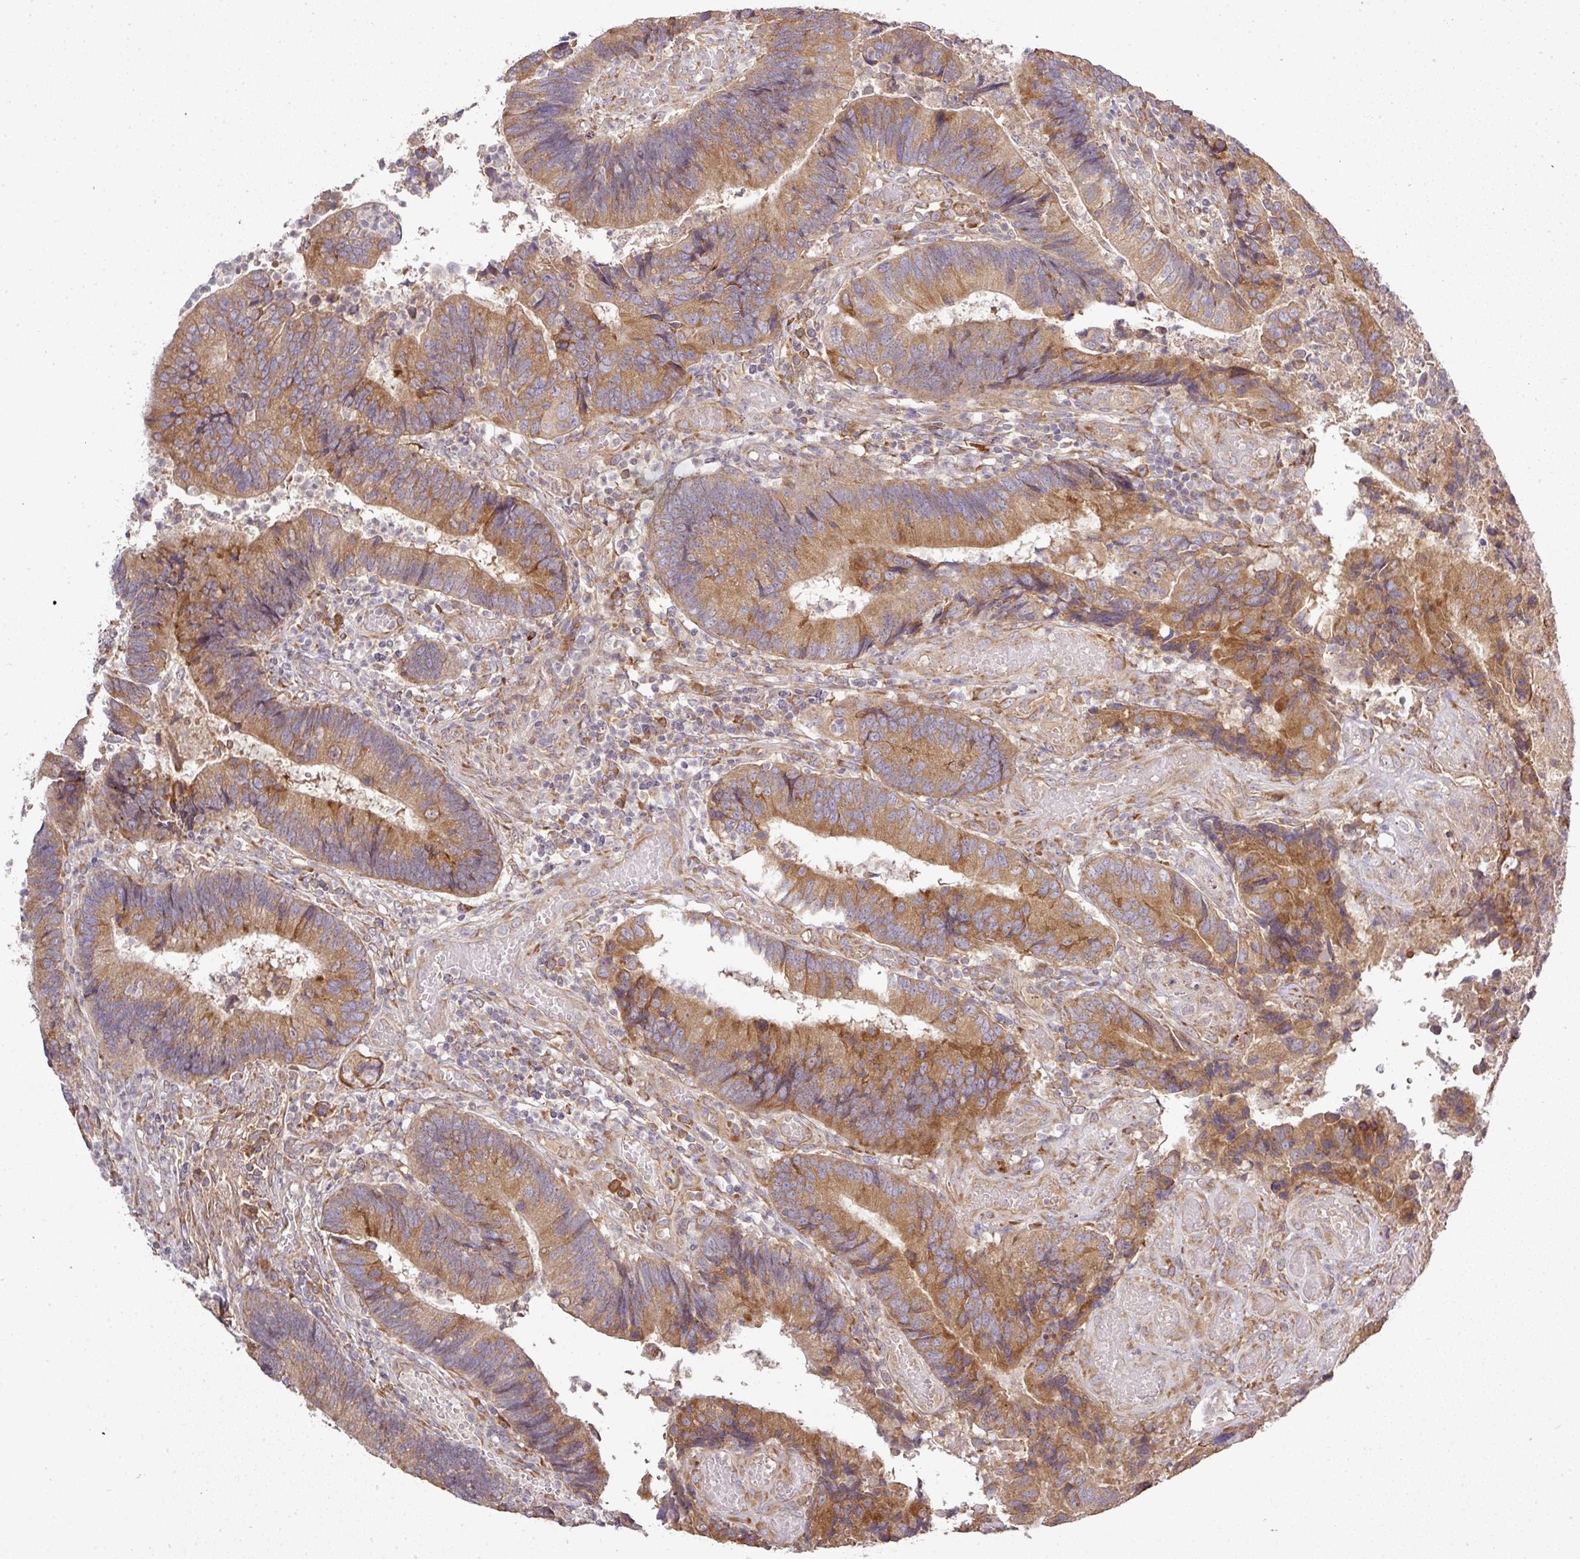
{"staining": {"intensity": "moderate", "quantity": ">75%", "location": "cytoplasmic/membranous"}, "tissue": "colorectal cancer", "cell_type": "Tumor cells", "image_type": "cancer", "snomed": [{"axis": "morphology", "description": "Adenocarcinoma, NOS"}, {"axis": "topography", "description": "Colon"}], "caption": "The immunohistochemical stain highlights moderate cytoplasmic/membranous expression in tumor cells of colorectal adenocarcinoma tissue.", "gene": "GALP", "patient": {"sex": "female", "age": 67}}